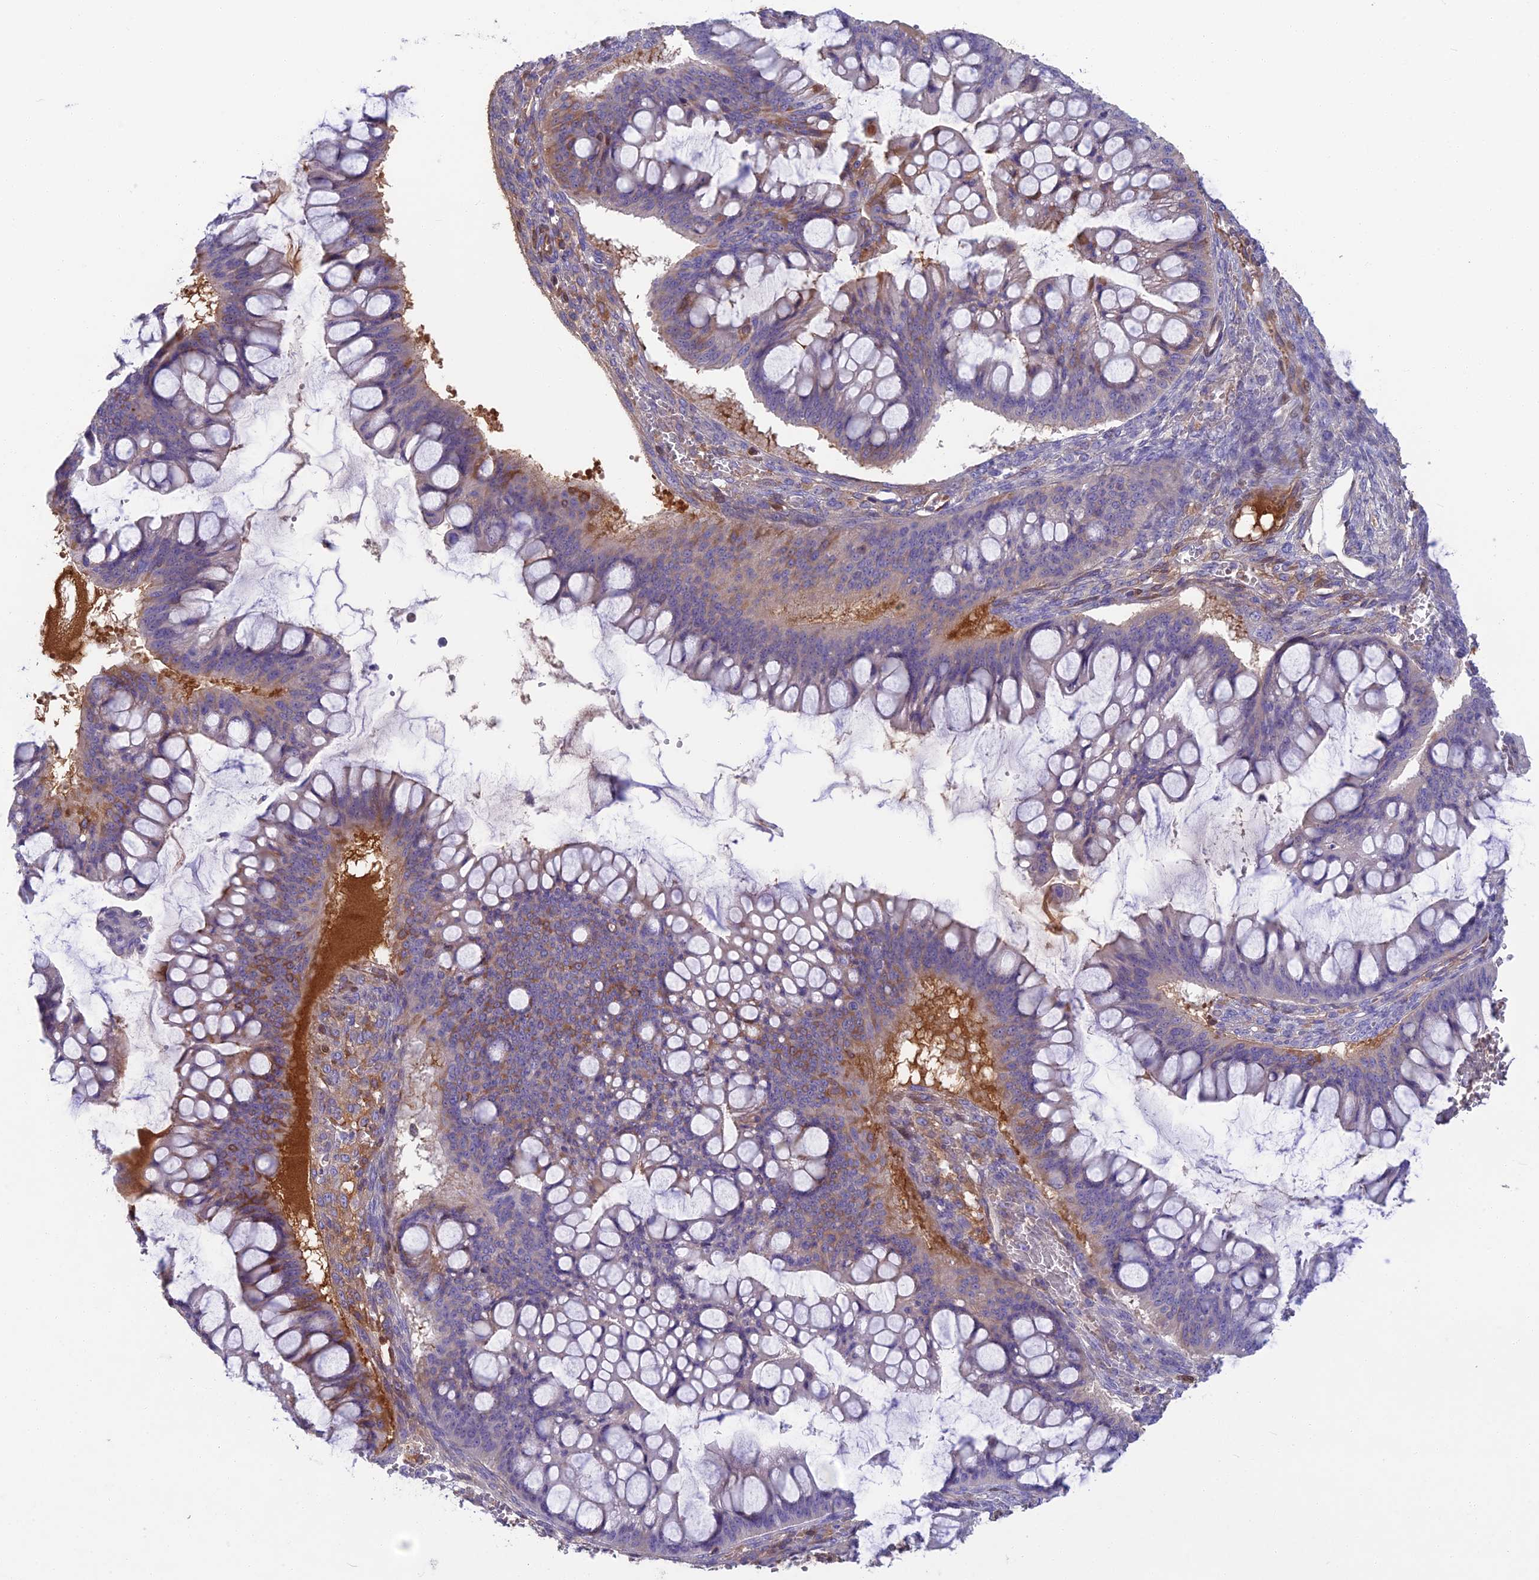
{"staining": {"intensity": "moderate", "quantity": "<25%", "location": "cytoplasmic/membranous"}, "tissue": "ovarian cancer", "cell_type": "Tumor cells", "image_type": "cancer", "snomed": [{"axis": "morphology", "description": "Cystadenocarcinoma, mucinous, NOS"}, {"axis": "topography", "description": "Ovary"}], "caption": "Ovarian cancer (mucinous cystadenocarcinoma) tissue displays moderate cytoplasmic/membranous positivity in about <25% of tumor cells, visualized by immunohistochemistry. The staining is performed using DAB (3,3'-diaminobenzidine) brown chromogen to label protein expression. The nuclei are counter-stained blue using hematoxylin.", "gene": "SNAP91", "patient": {"sex": "female", "age": 73}}